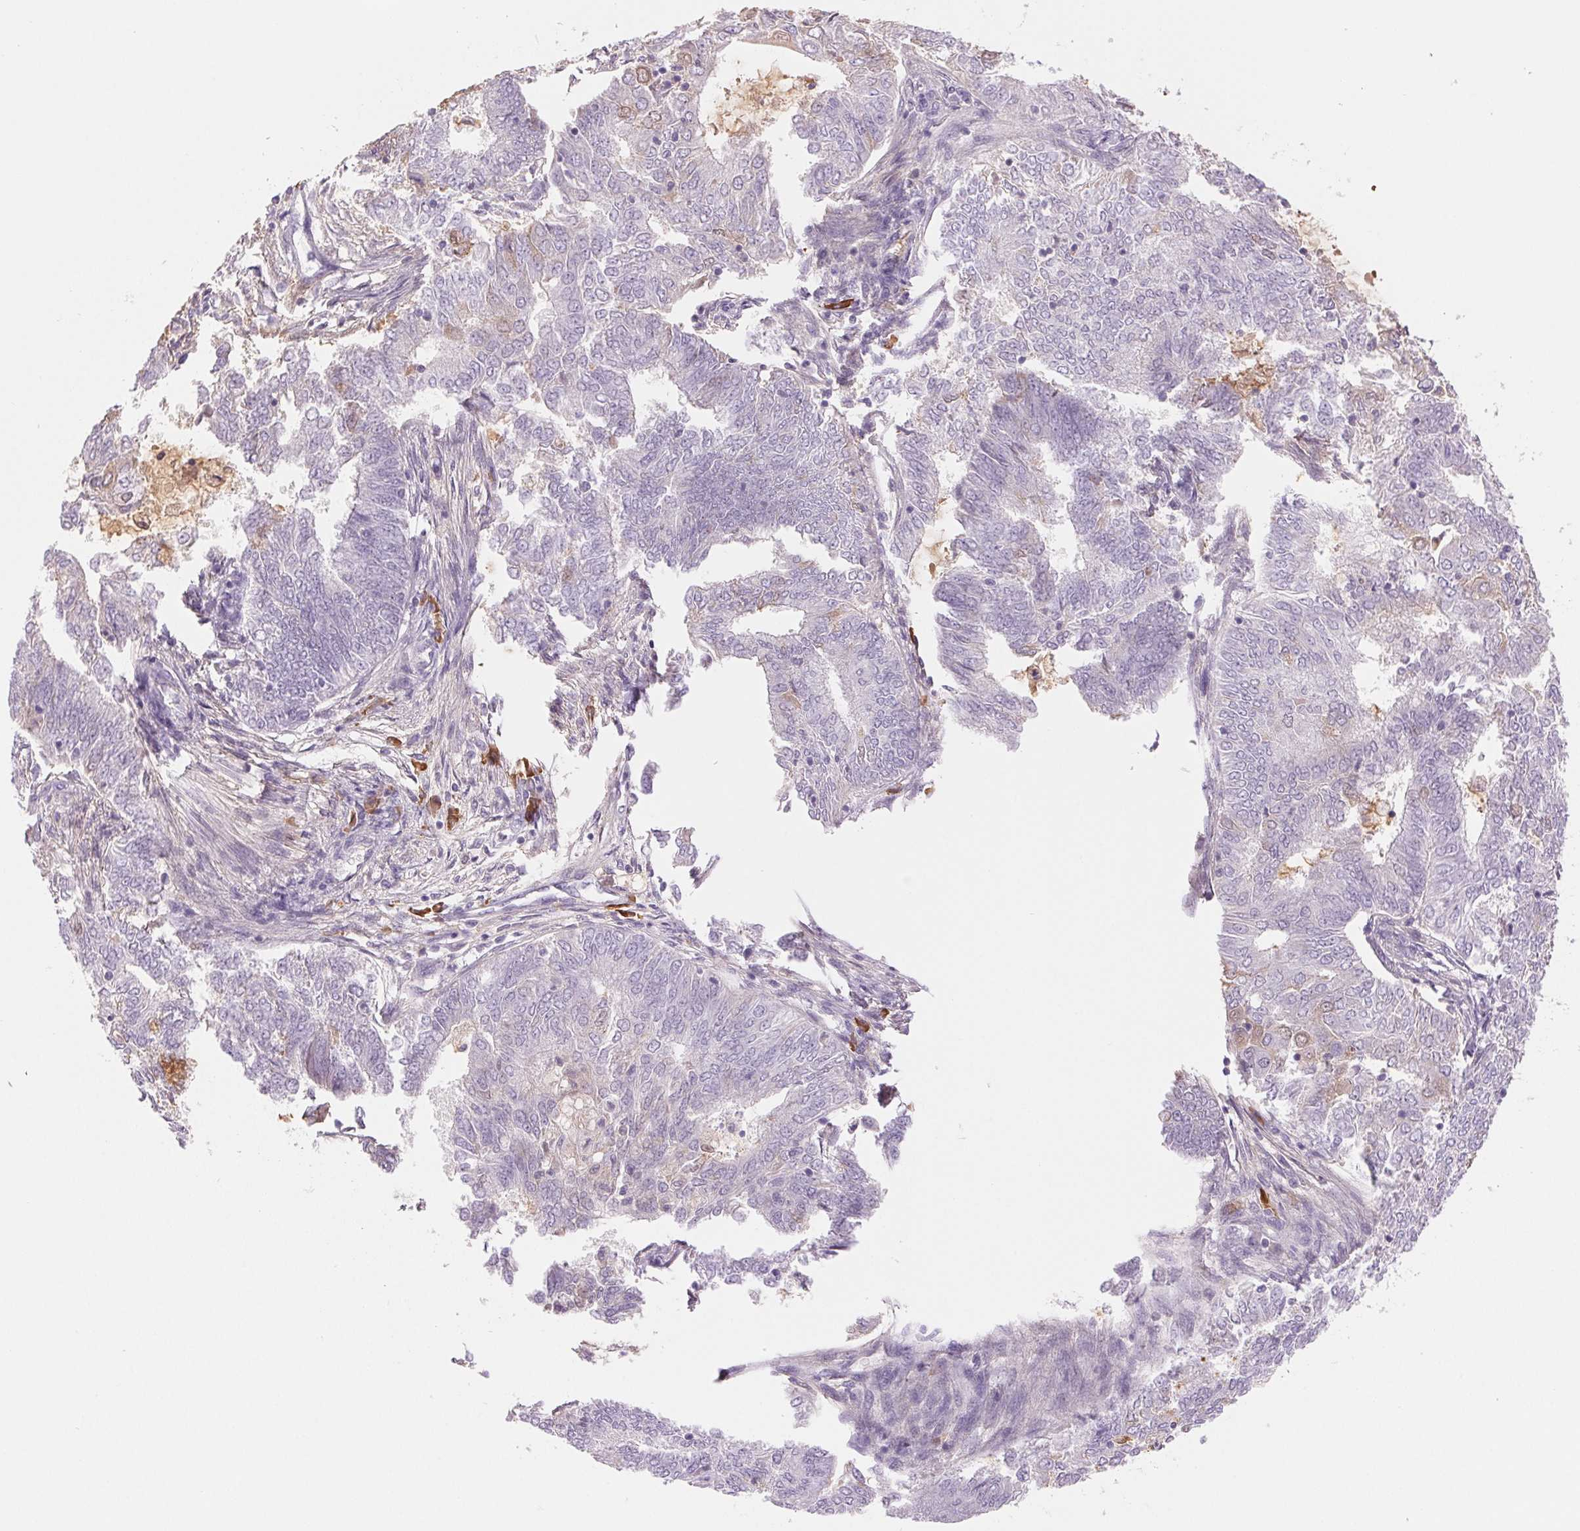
{"staining": {"intensity": "negative", "quantity": "none", "location": "none"}, "tissue": "endometrial cancer", "cell_type": "Tumor cells", "image_type": "cancer", "snomed": [{"axis": "morphology", "description": "Adenocarcinoma, NOS"}, {"axis": "topography", "description": "Endometrium"}], "caption": "Endometrial adenocarcinoma was stained to show a protein in brown. There is no significant expression in tumor cells. Nuclei are stained in blue.", "gene": "IFIT1B", "patient": {"sex": "female", "age": 62}}